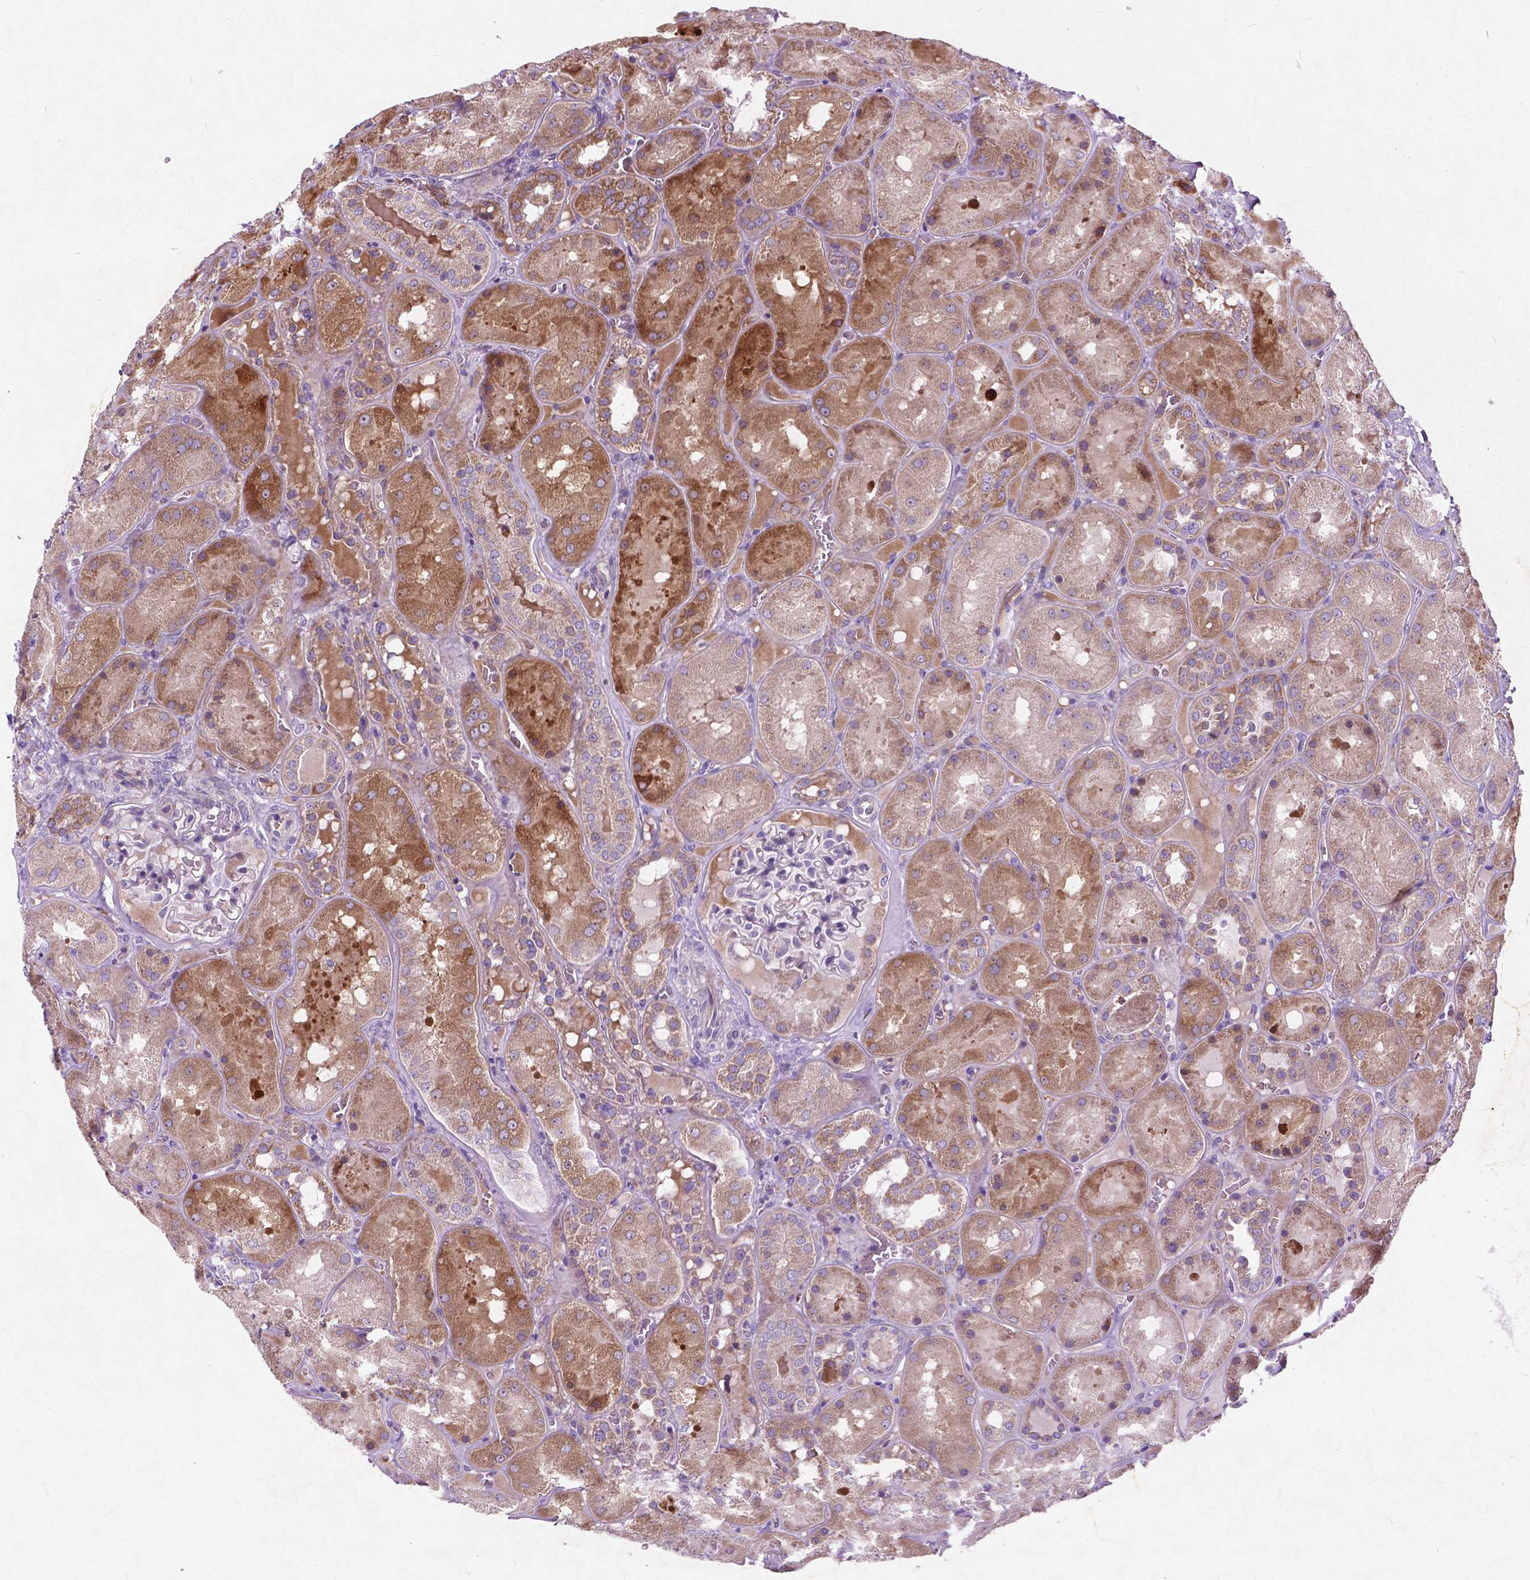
{"staining": {"intensity": "moderate", "quantity": "<25%", "location": "cytoplasmic/membranous"}, "tissue": "kidney", "cell_type": "Cells in glomeruli", "image_type": "normal", "snomed": [{"axis": "morphology", "description": "Normal tissue, NOS"}, {"axis": "topography", "description": "Kidney"}], "caption": "The micrograph shows immunohistochemical staining of unremarkable kidney. There is moderate cytoplasmic/membranous positivity is identified in approximately <25% of cells in glomeruli.", "gene": "ATG4D", "patient": {"sex": "male", "age": 73}}